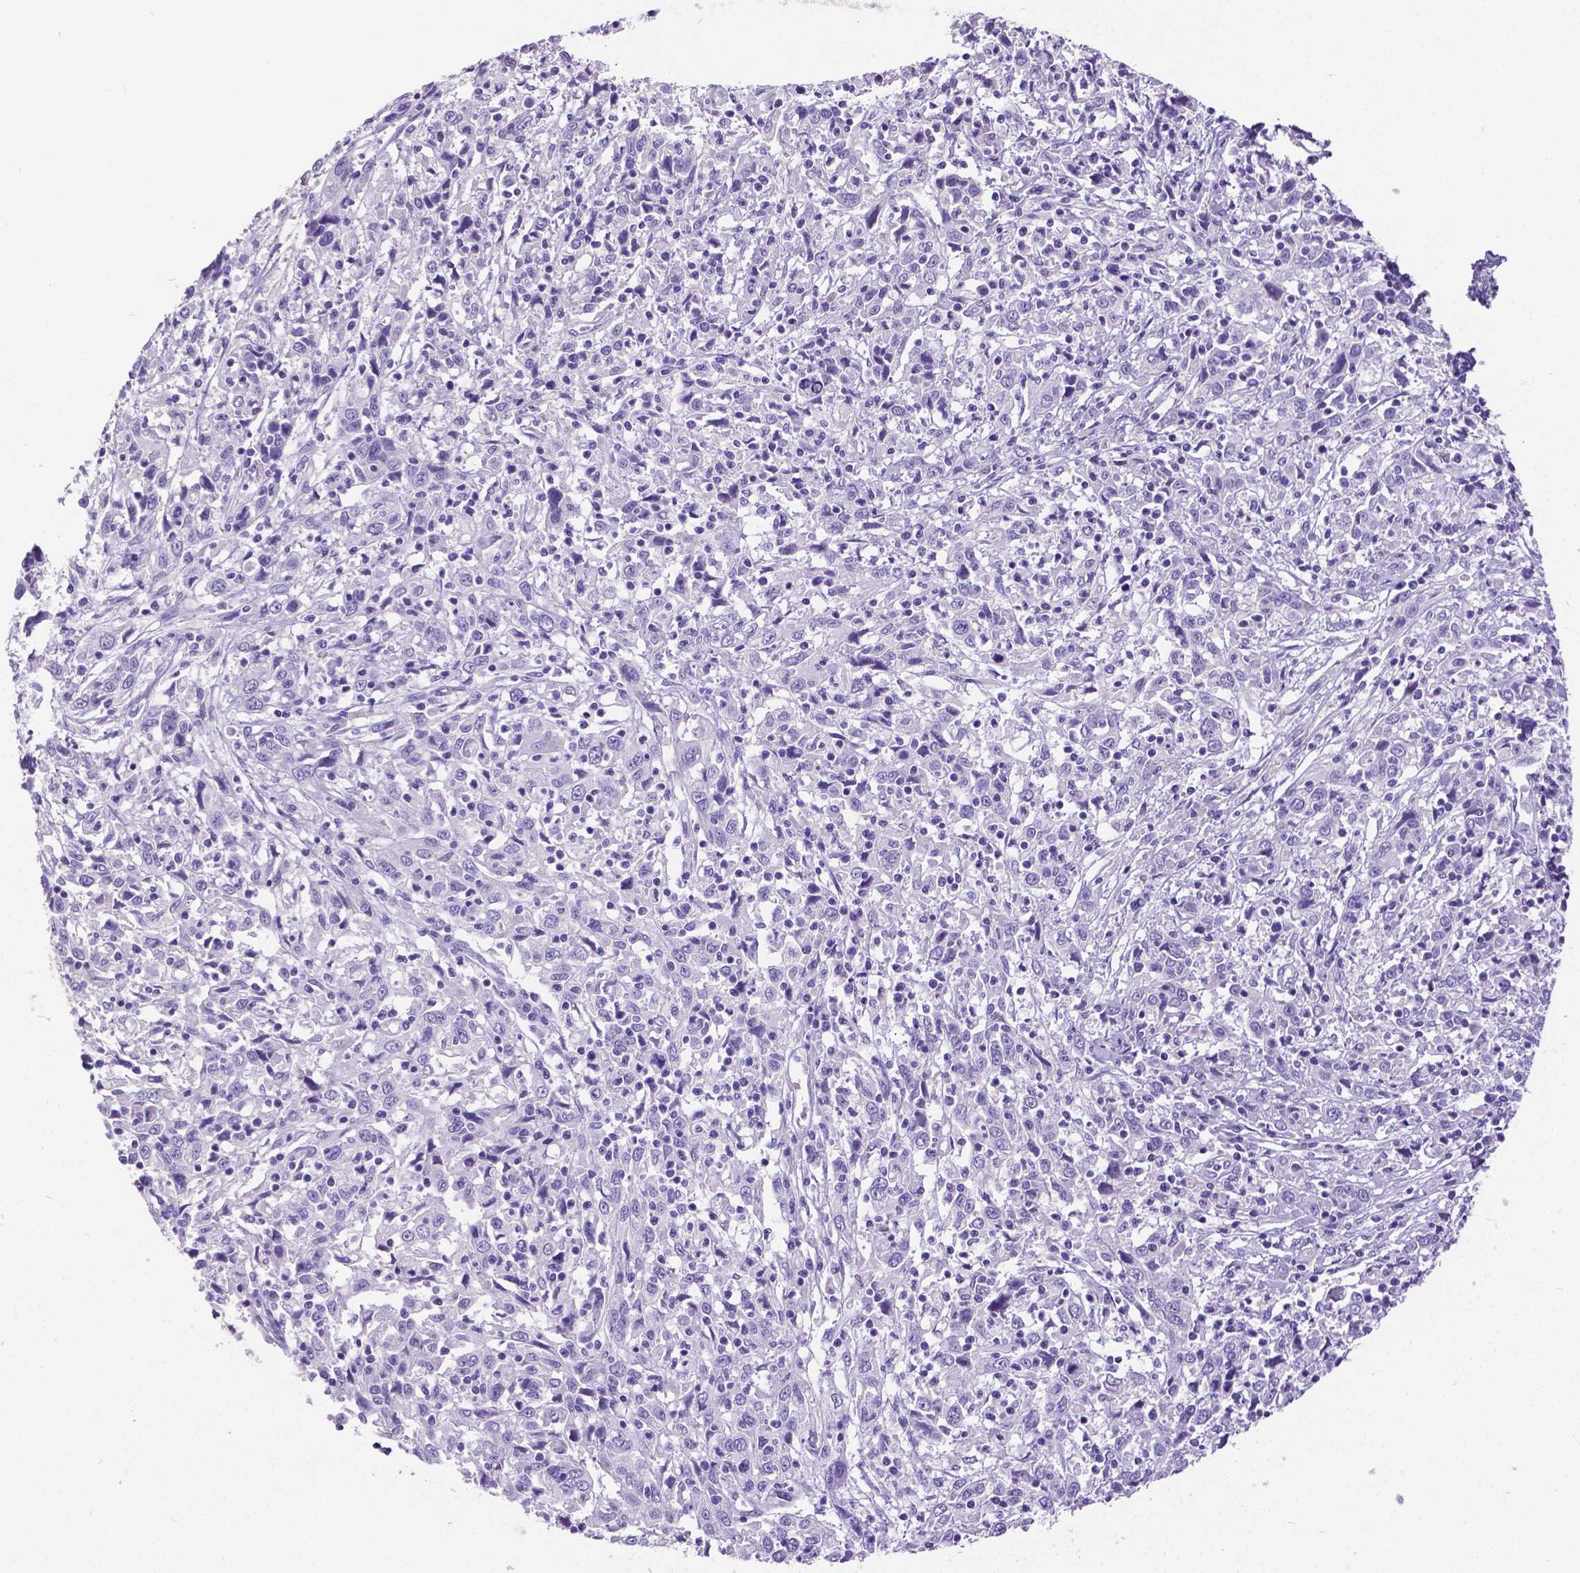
{"staining": {"intensity": "negative", "quantity": "none", "location": "none"}, "tissue": "cervical cancer", "cell_type": "Tumor cells", "image_type": "cancer", "snomed": [{"axis": "morphology", "description": "Squamous cell carcinoma, NOS"}, {"axis": "topography", "description": "Cervix"}], "caption": "High magnification brightfield microscopy of cervical cancer stained with DAB (3,3'-diaminobenzidine) (brown) and counterstained with hematoxylin (blue): tumor cells show no significant expression.", "gene": "SATB2", "patient": {"sex": "female", "age": 46}}